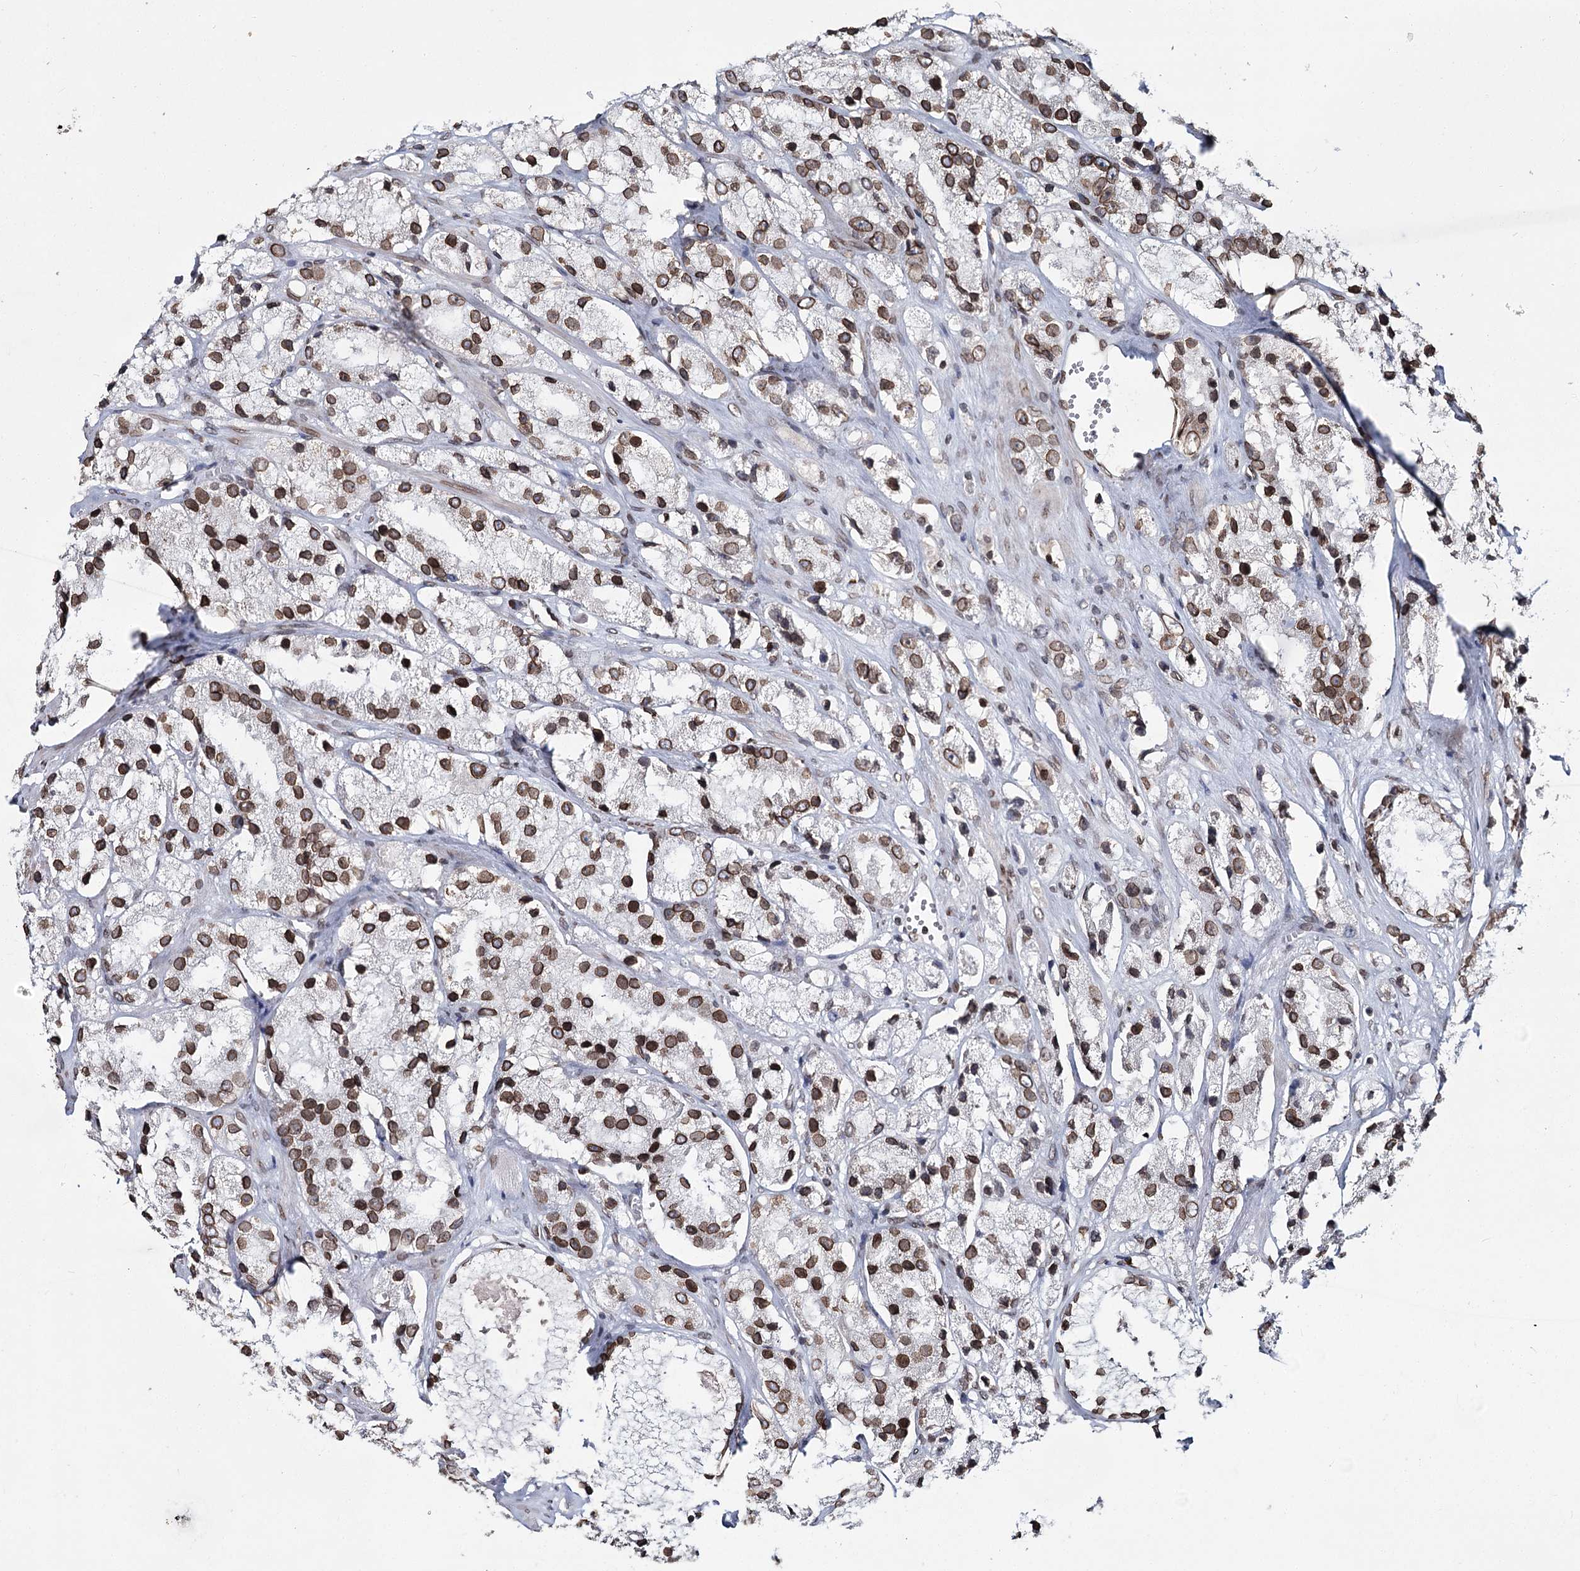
{"staining": {"intensity": "moderate", "quantity": ">75%", "location": "cytoplasmic/membranous,nuclear"}, "tissue": "prostate cancer", "cell_type": "Tumor cells", "image_type": "cancer", "snomed": [{"axis": "morphology", "description": "Adenocarcinoma, High grade"}, {"axis": "topography", "description": "Prostate"}], "caption": "Immunohistochemical staining of human high-grade adenocarcinoma (prostate) reveals moderate cytoplasmic/membranous and nuclear protein staining in approximately >75% of tumor cells. The staining was performed using DAB to visualize the protein expression in brown, while the nuclei were stained in blue with hematoxylin (Magnification: 20x).", "gene": "KIAA0930", "patient": {"sex": "male", "age": 66}}